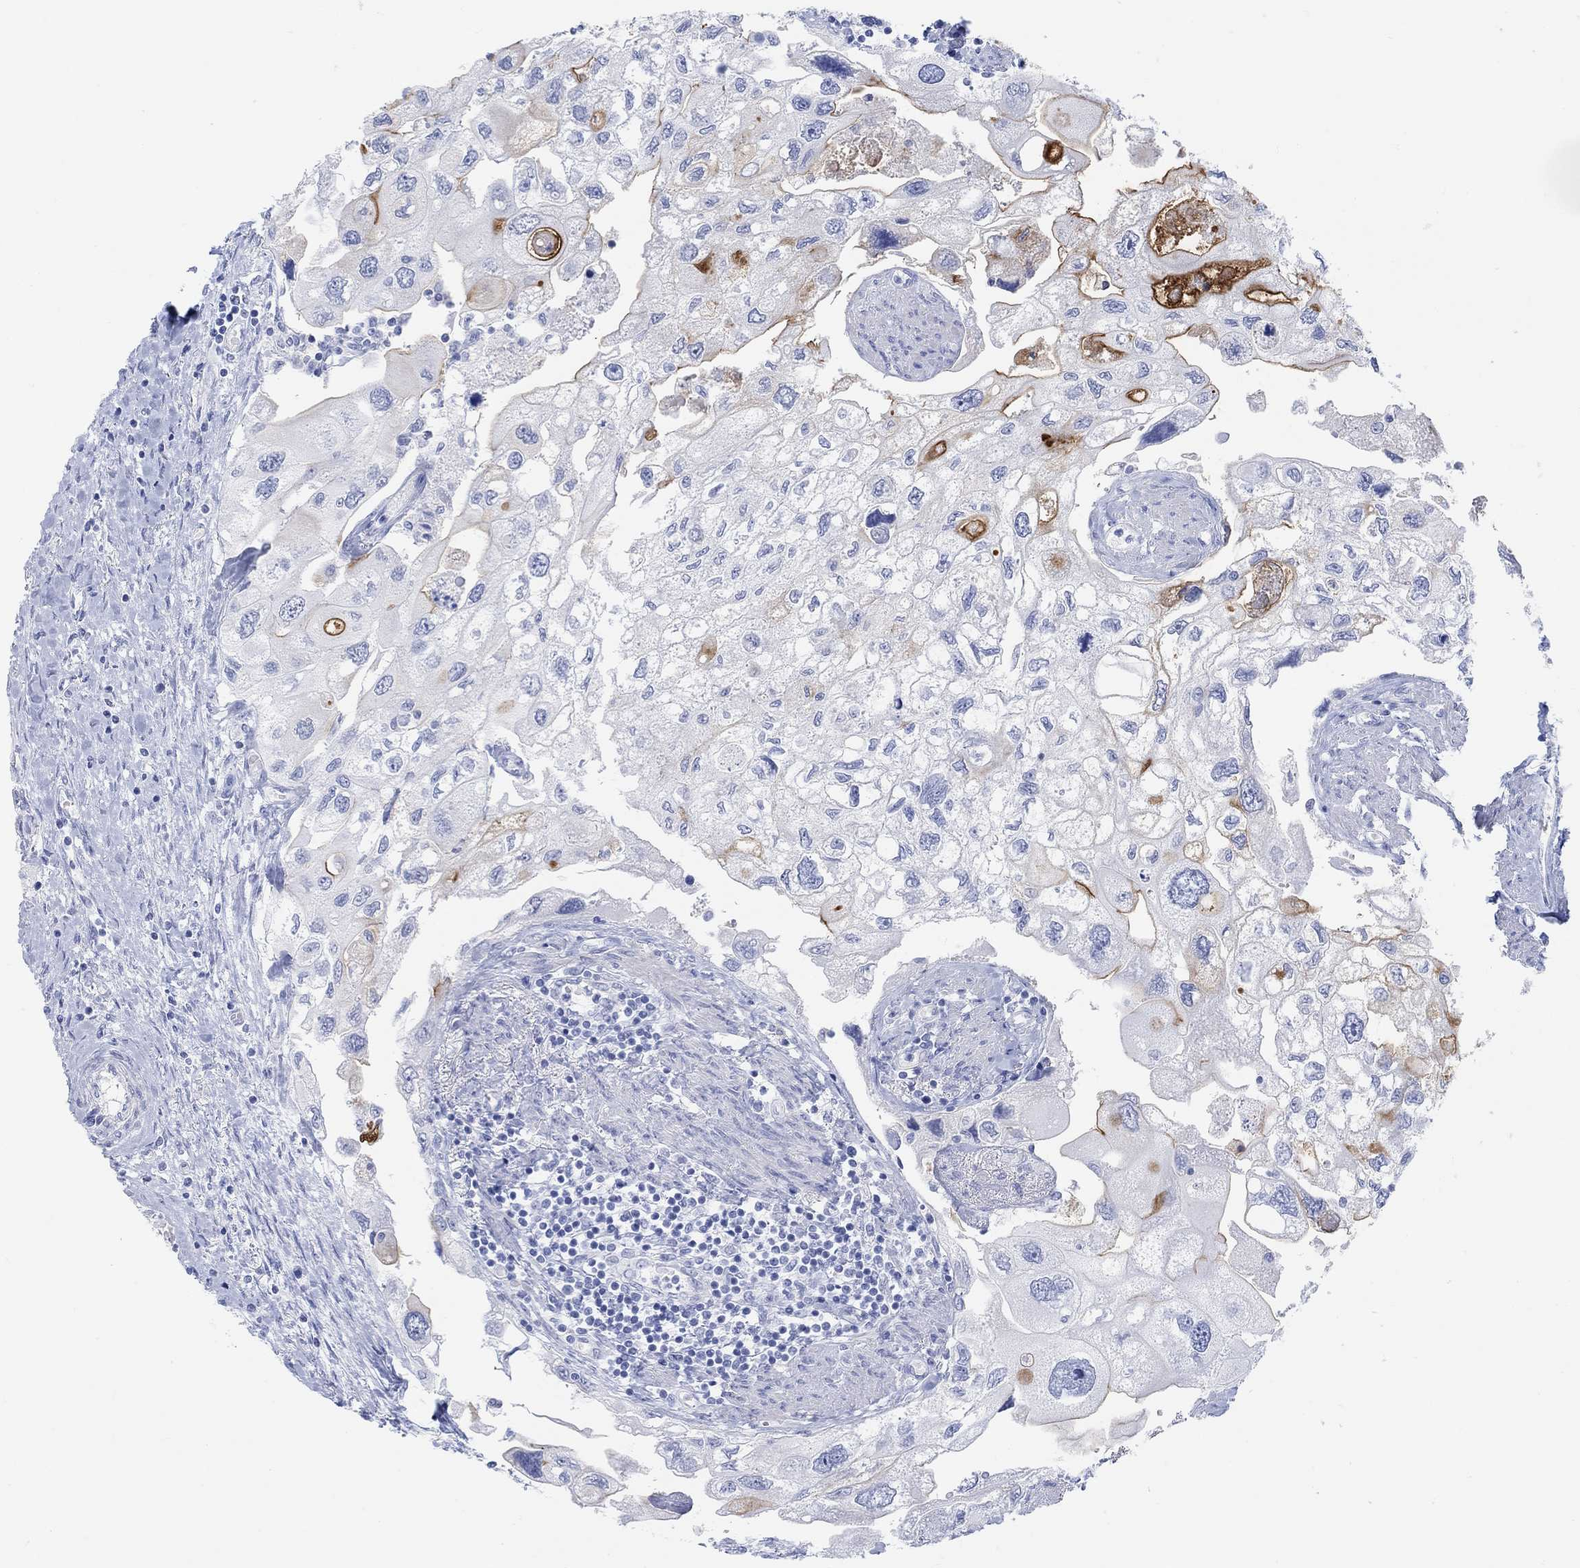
{"staining": {"intensity": "strong", "quantity": "<25%", "location": "cytoplasmic/membranous"}, "tissue": "urothelial cancer", "cell_type": "Tumor cells", "image_type": "cancer", "snomed": [{"axis": "morphology", "description": "Urothelial carcinoma, High grade"}, {"axis": "topography", "description": "Urinary bladder"}], "caption": "The micrograph reveals a brown stain indicating the presence of a protein in the cytoplasmic/membranous of tumor cells in urothelial cancer.", "gene": "XIRP2", "patient": {"sex": "male", "age": 59}}